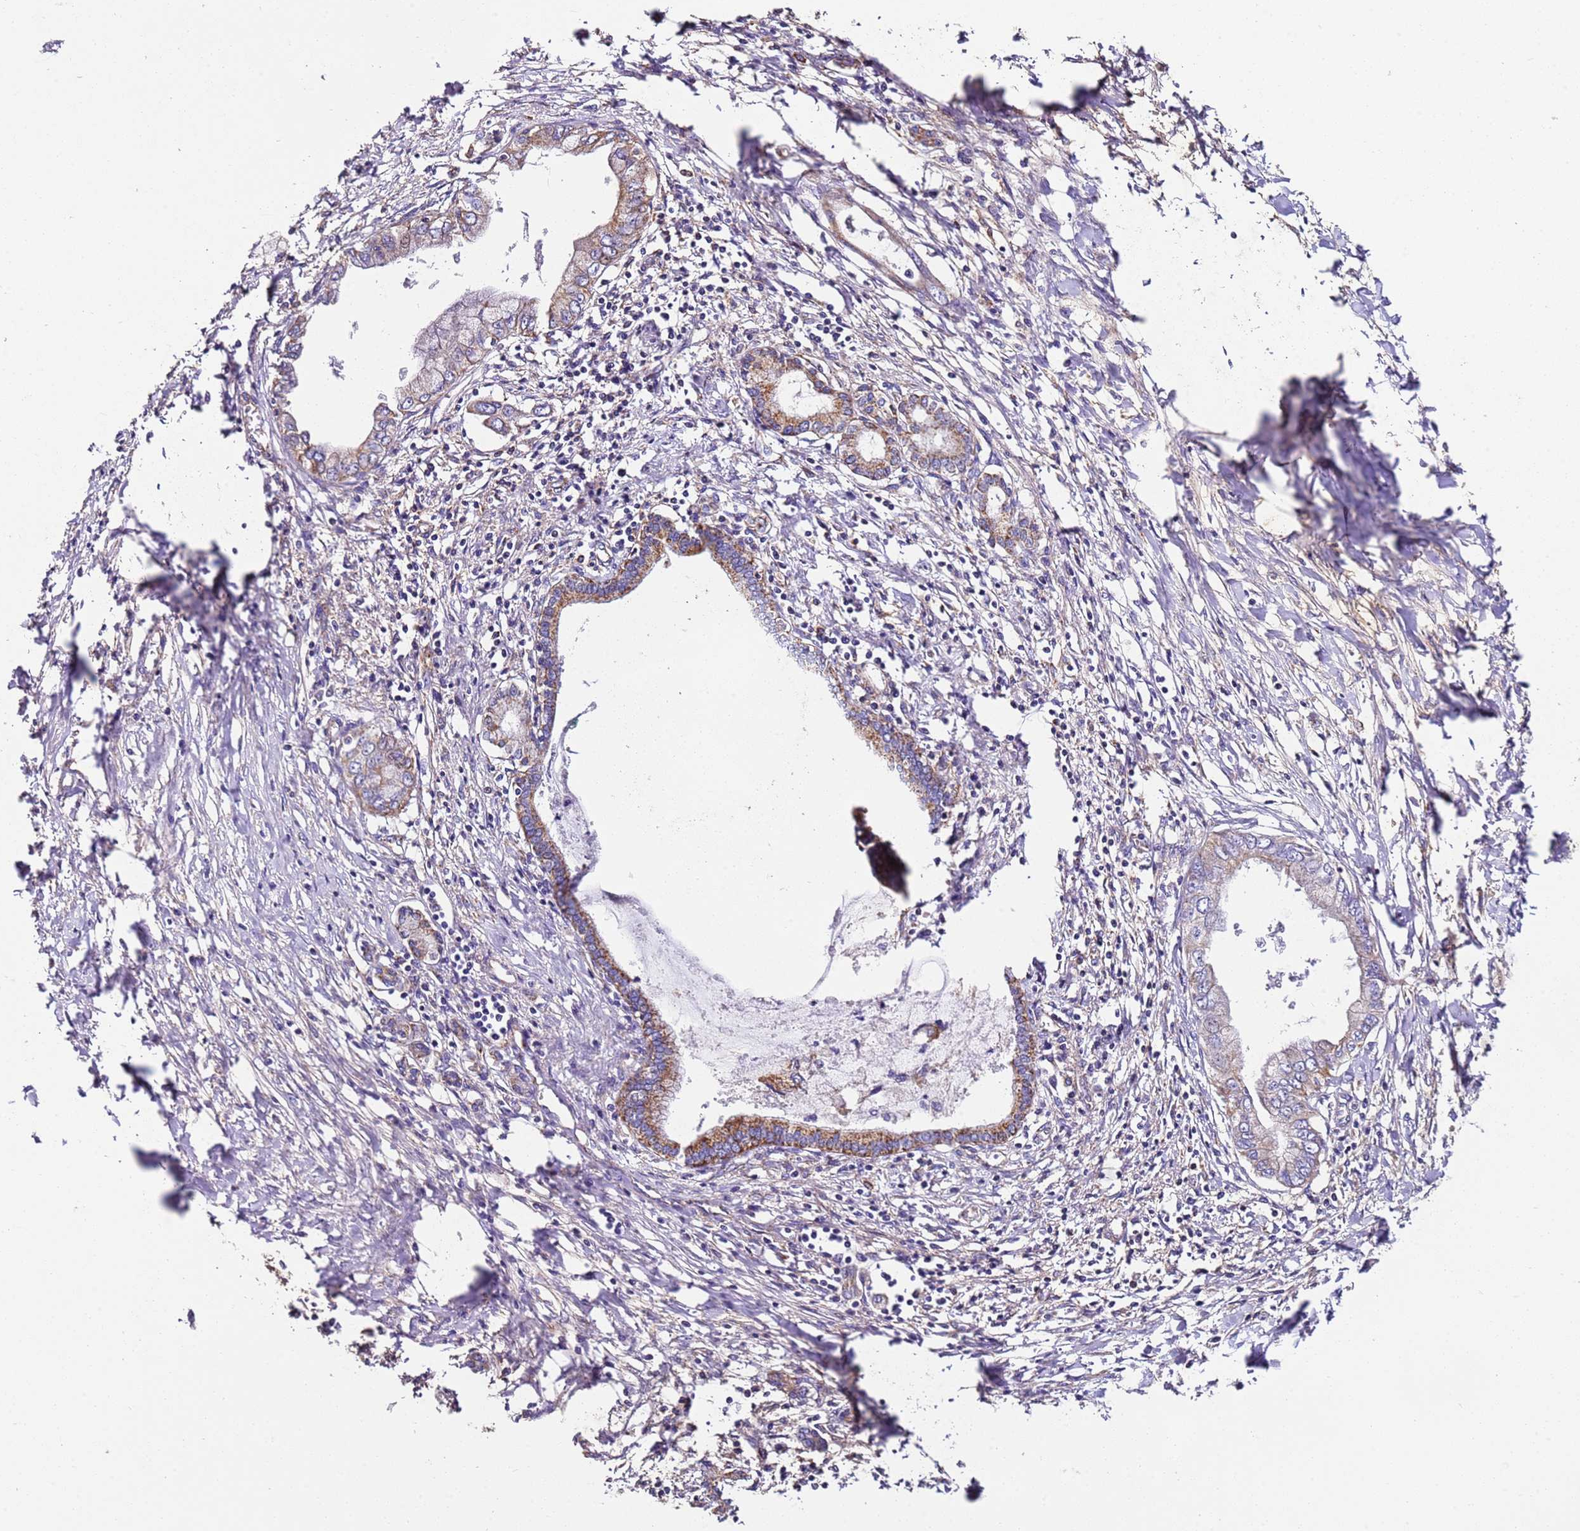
{"staining": {"intensity": "moderate", "quantity": "<25%", "location": "cytoplasmic/membranous"}, "tissue": "pancreatic cancer", "cell_type": "Tumor cells", "image_type": "cancer", "snomed": [{"axis": "morphology", "description": "Adenocarcinoma, NOS"}, {"axis": "topography", "description": "Pancreas"}], "caption": "IHC histopathology image of adenocarcinoma (pancreatic) stained for a protein (brown), which displays low levels of moderate cytoplasmic/membranous positivity in about <25% of tumor cells.", "gene": "RMND5A", "patient": {"sex": "male", "age": 48}}